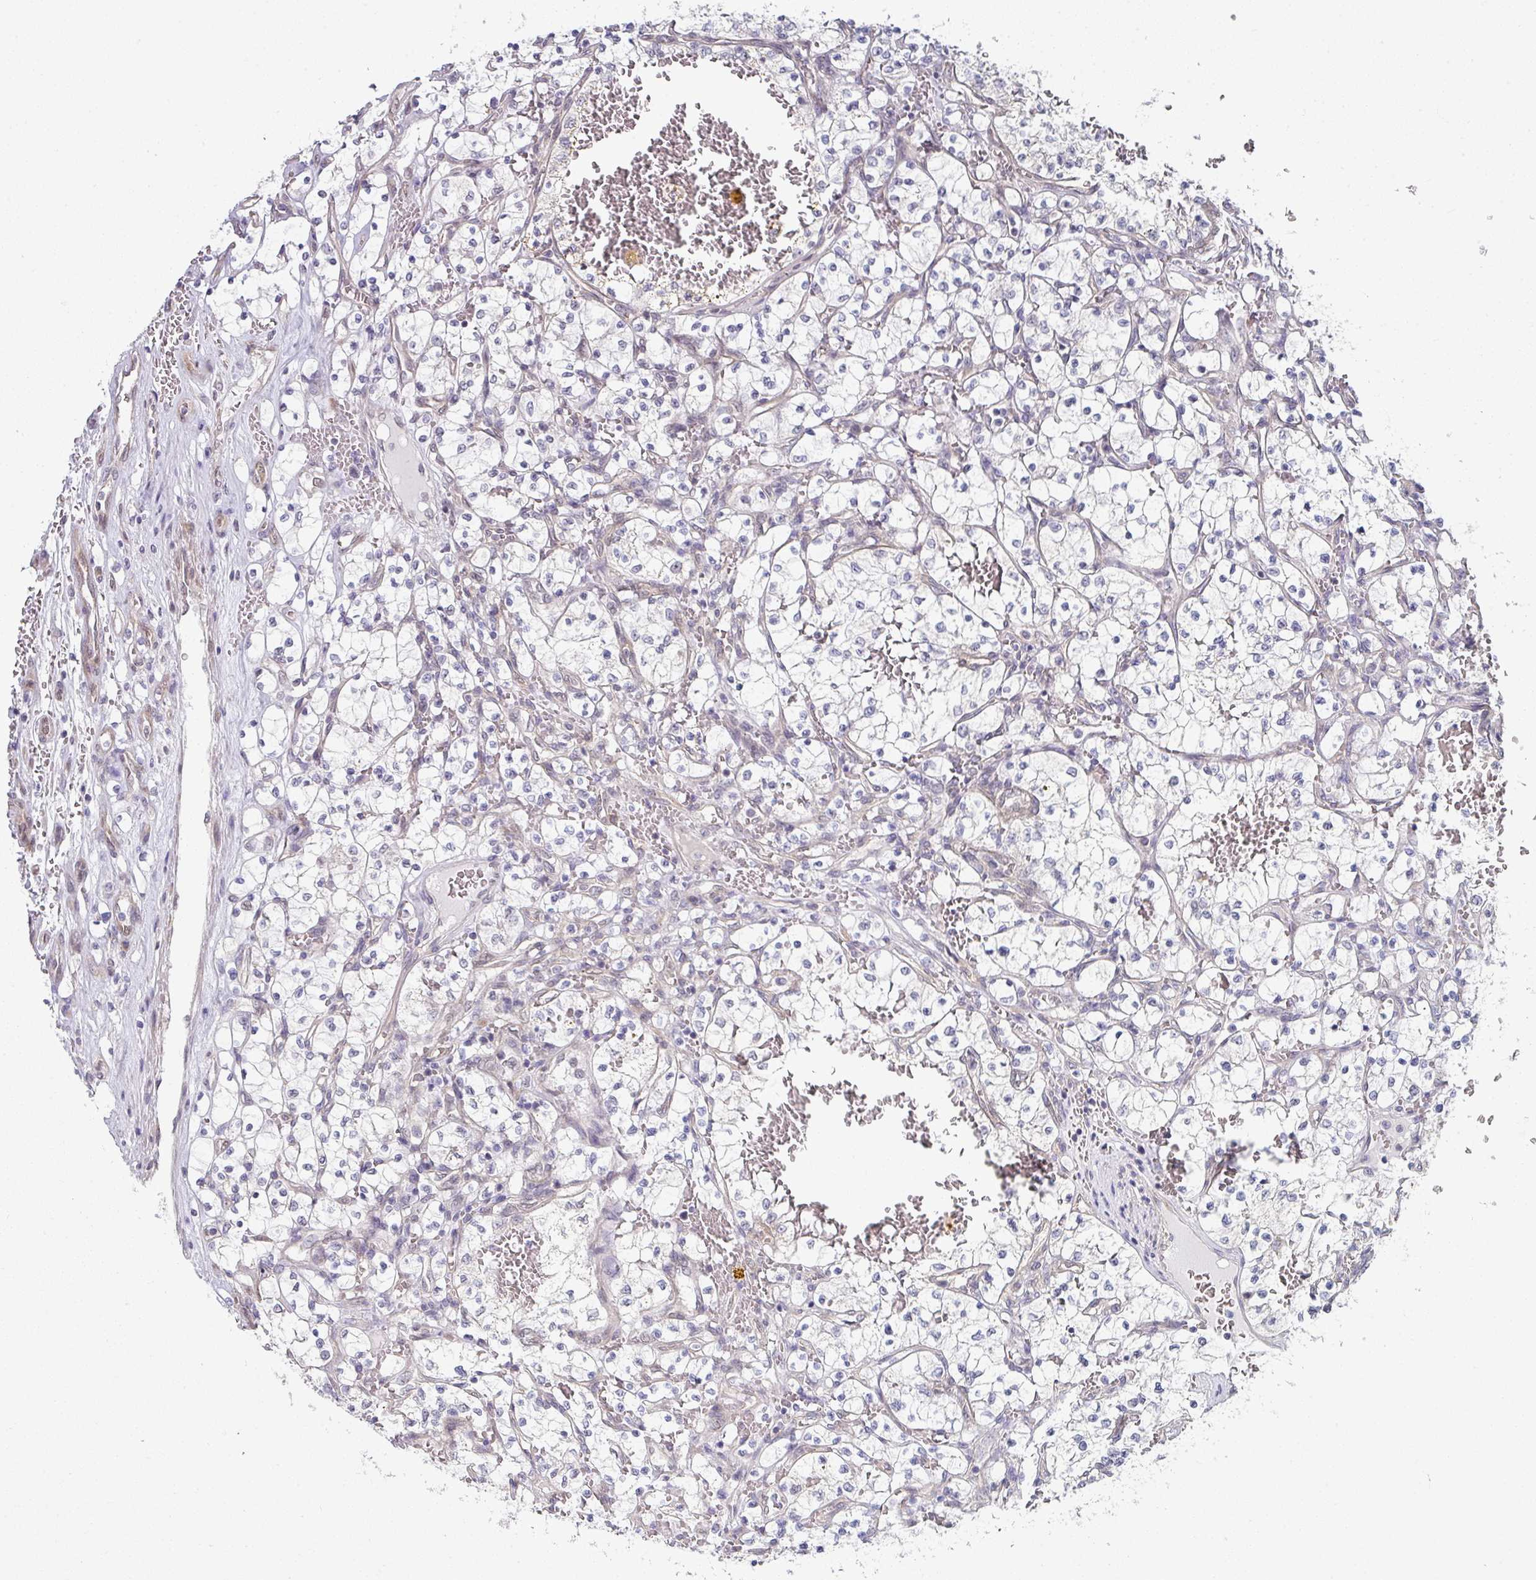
{"staining": {"intensity": "negative", "quantity": "none", "location": "none"}, "tissue": "renal cancer", "cell_type": "Tumor cells", "image_type": "cancer", "snomed": [{"axis": "morphology", "description": "Adenocarcinoma, NOS"}, {"axis": "topography", "description": "Kidney"}], "caption": "A high-resolution micrograph shows IHC staining of renal adenocarcinoma, which shows no significant staining in tumor cells.", "gene": "TMED5", "patient": {"sex": "female", "age": 69}}